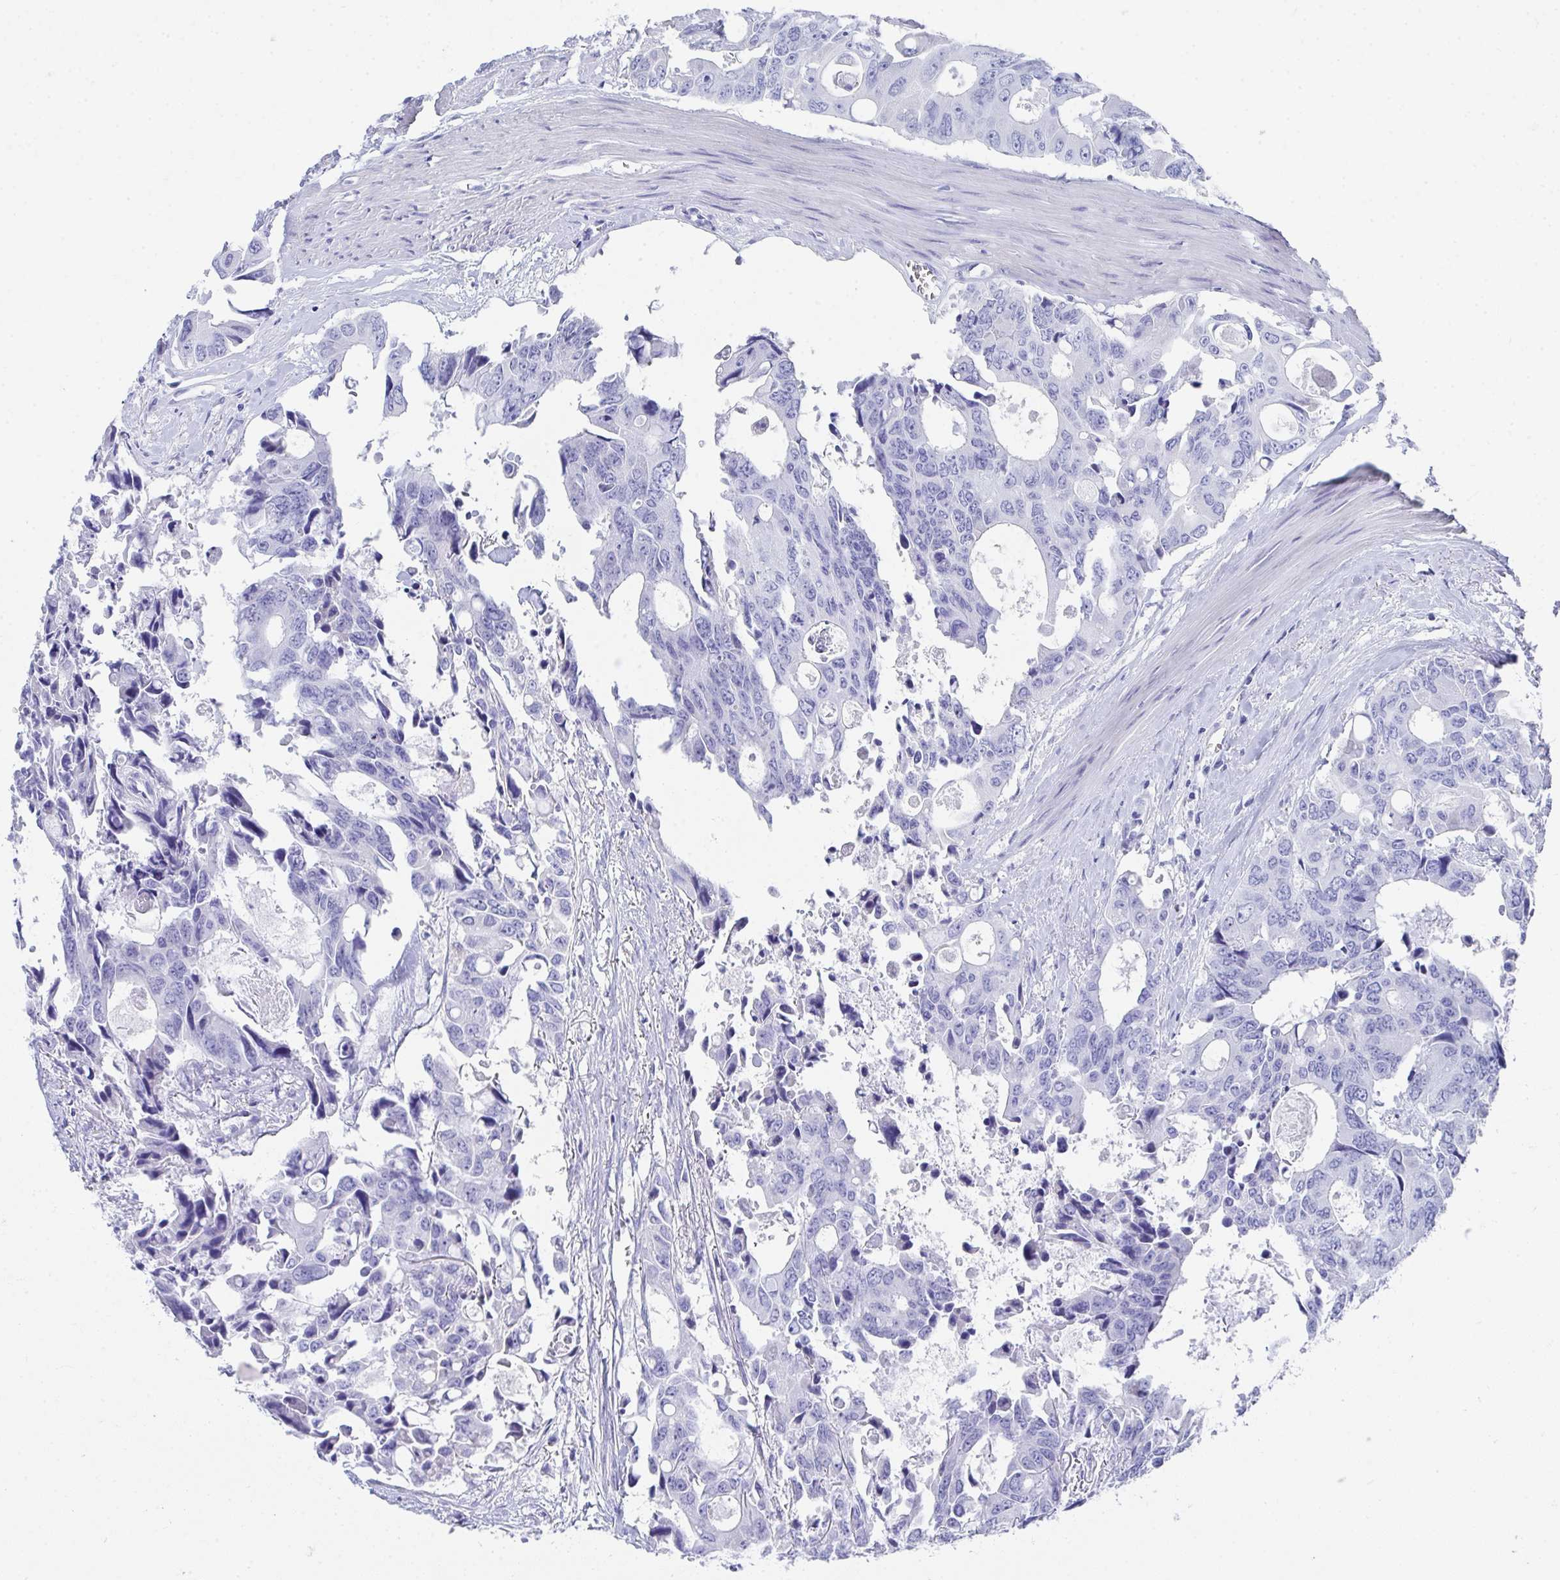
{"staining": {"intensity": "negative", "quantity": "none", "location": "none"}, "tissue": "colorectal cancer", "cell_type": "Tumor cells", "image_type": "cancer", "snomed": [{"axis": "morphology", "description": "Adenocarcinoma, NOS"}, {"axis": "topography", "description": "Rectum"}], "caption": "Human colorectal cancer stained for a protein using immunohistochemistry shows no positivity in tumor cells.", "gene": "HGD", "patient": {"sex": "male", "age": 76}}